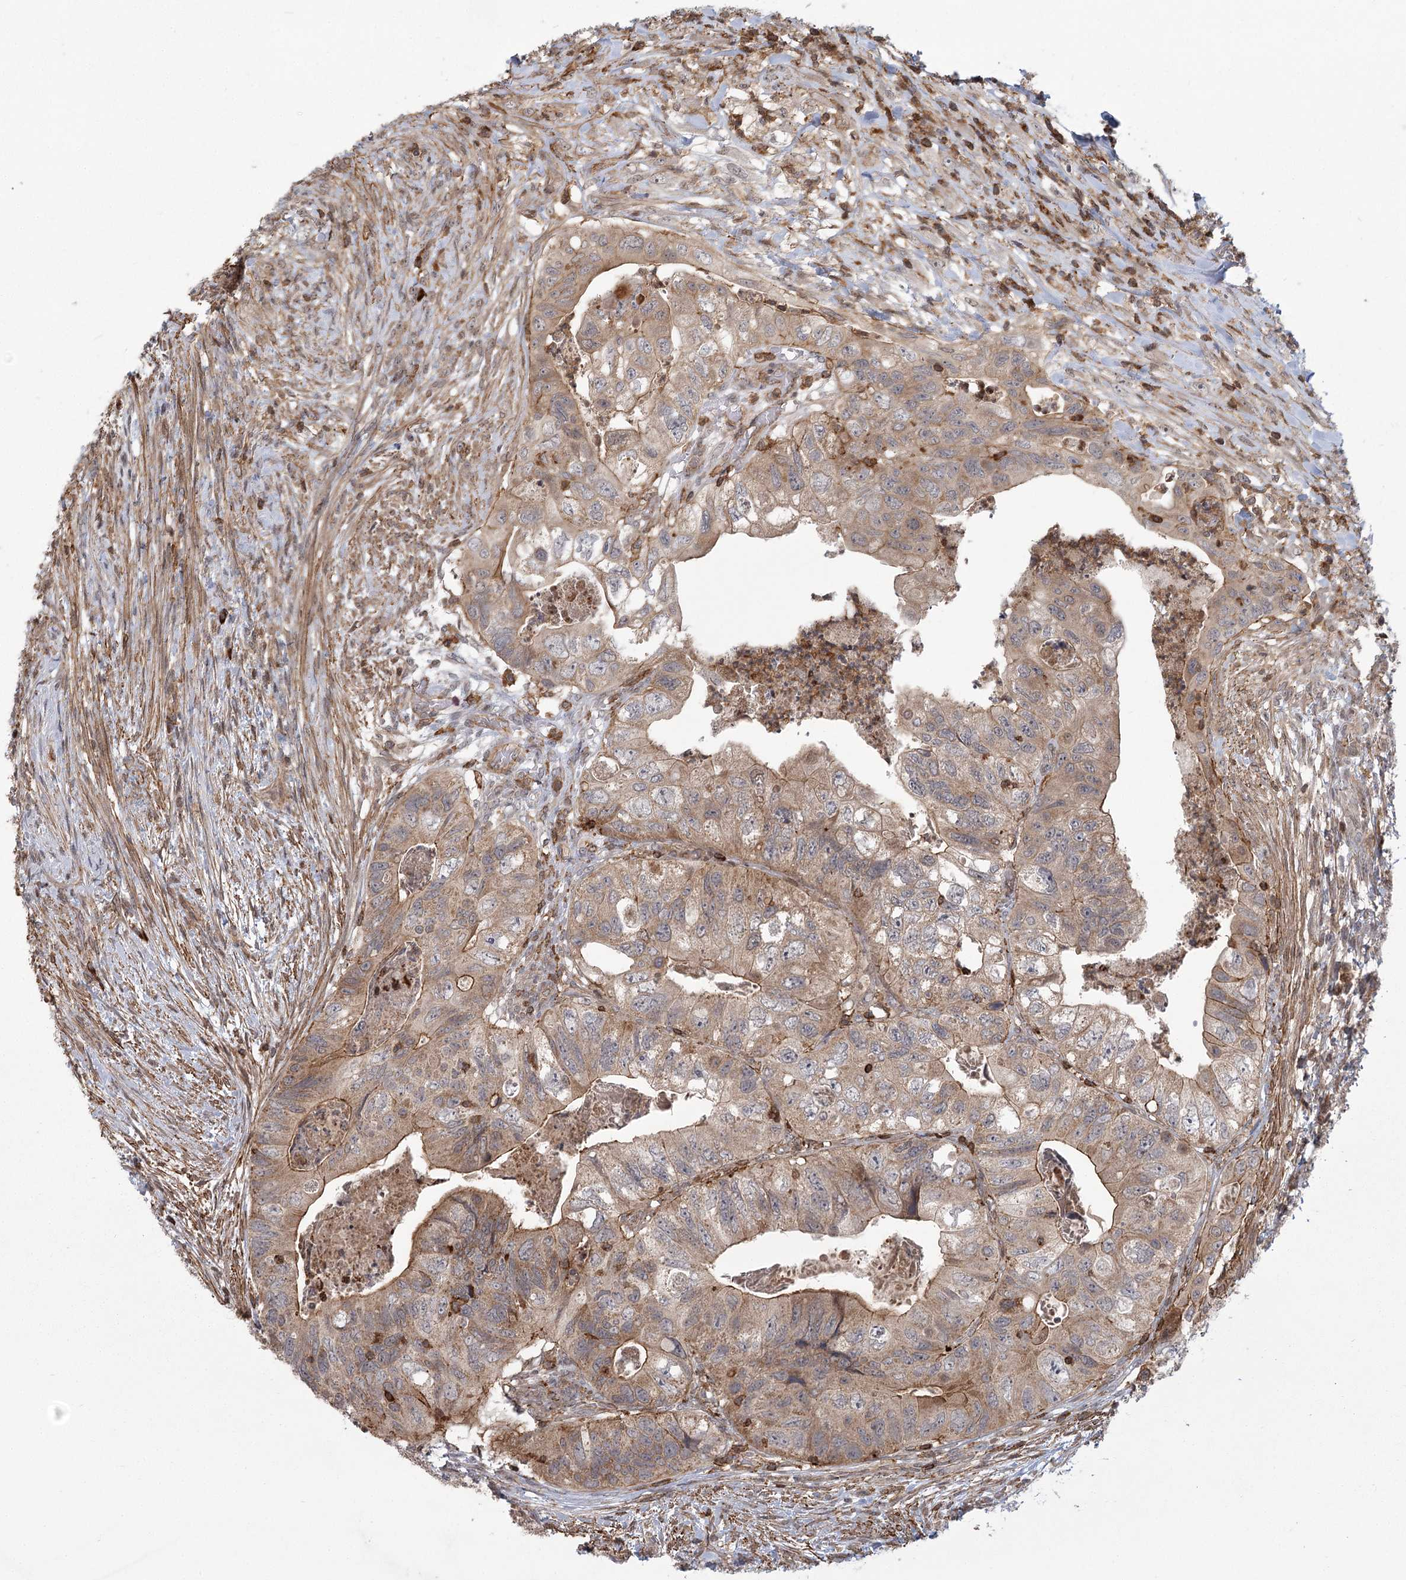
{"staining": {"intensity": "moderate", "quantity": "25%-75%", "location": "cytoplasmic/membranous"}, "tissue": "colorectal cancer", "cell_type": "Tumor cells", "image_type": "cancer", "snomed": [{"axis": "morphology", "description": "Adenocarcinoma, NOS"}, {"axis": "topography", "description": "Rectum"}], "caption": "Protein expression analysis of human colorectal adenocarcinoma reveals moderate cytoplasmic/membranous expression in approximately 25%-75% of tumor cells.", "gene": "MEPE", "patient": {"sex": "male", "age": 63}}